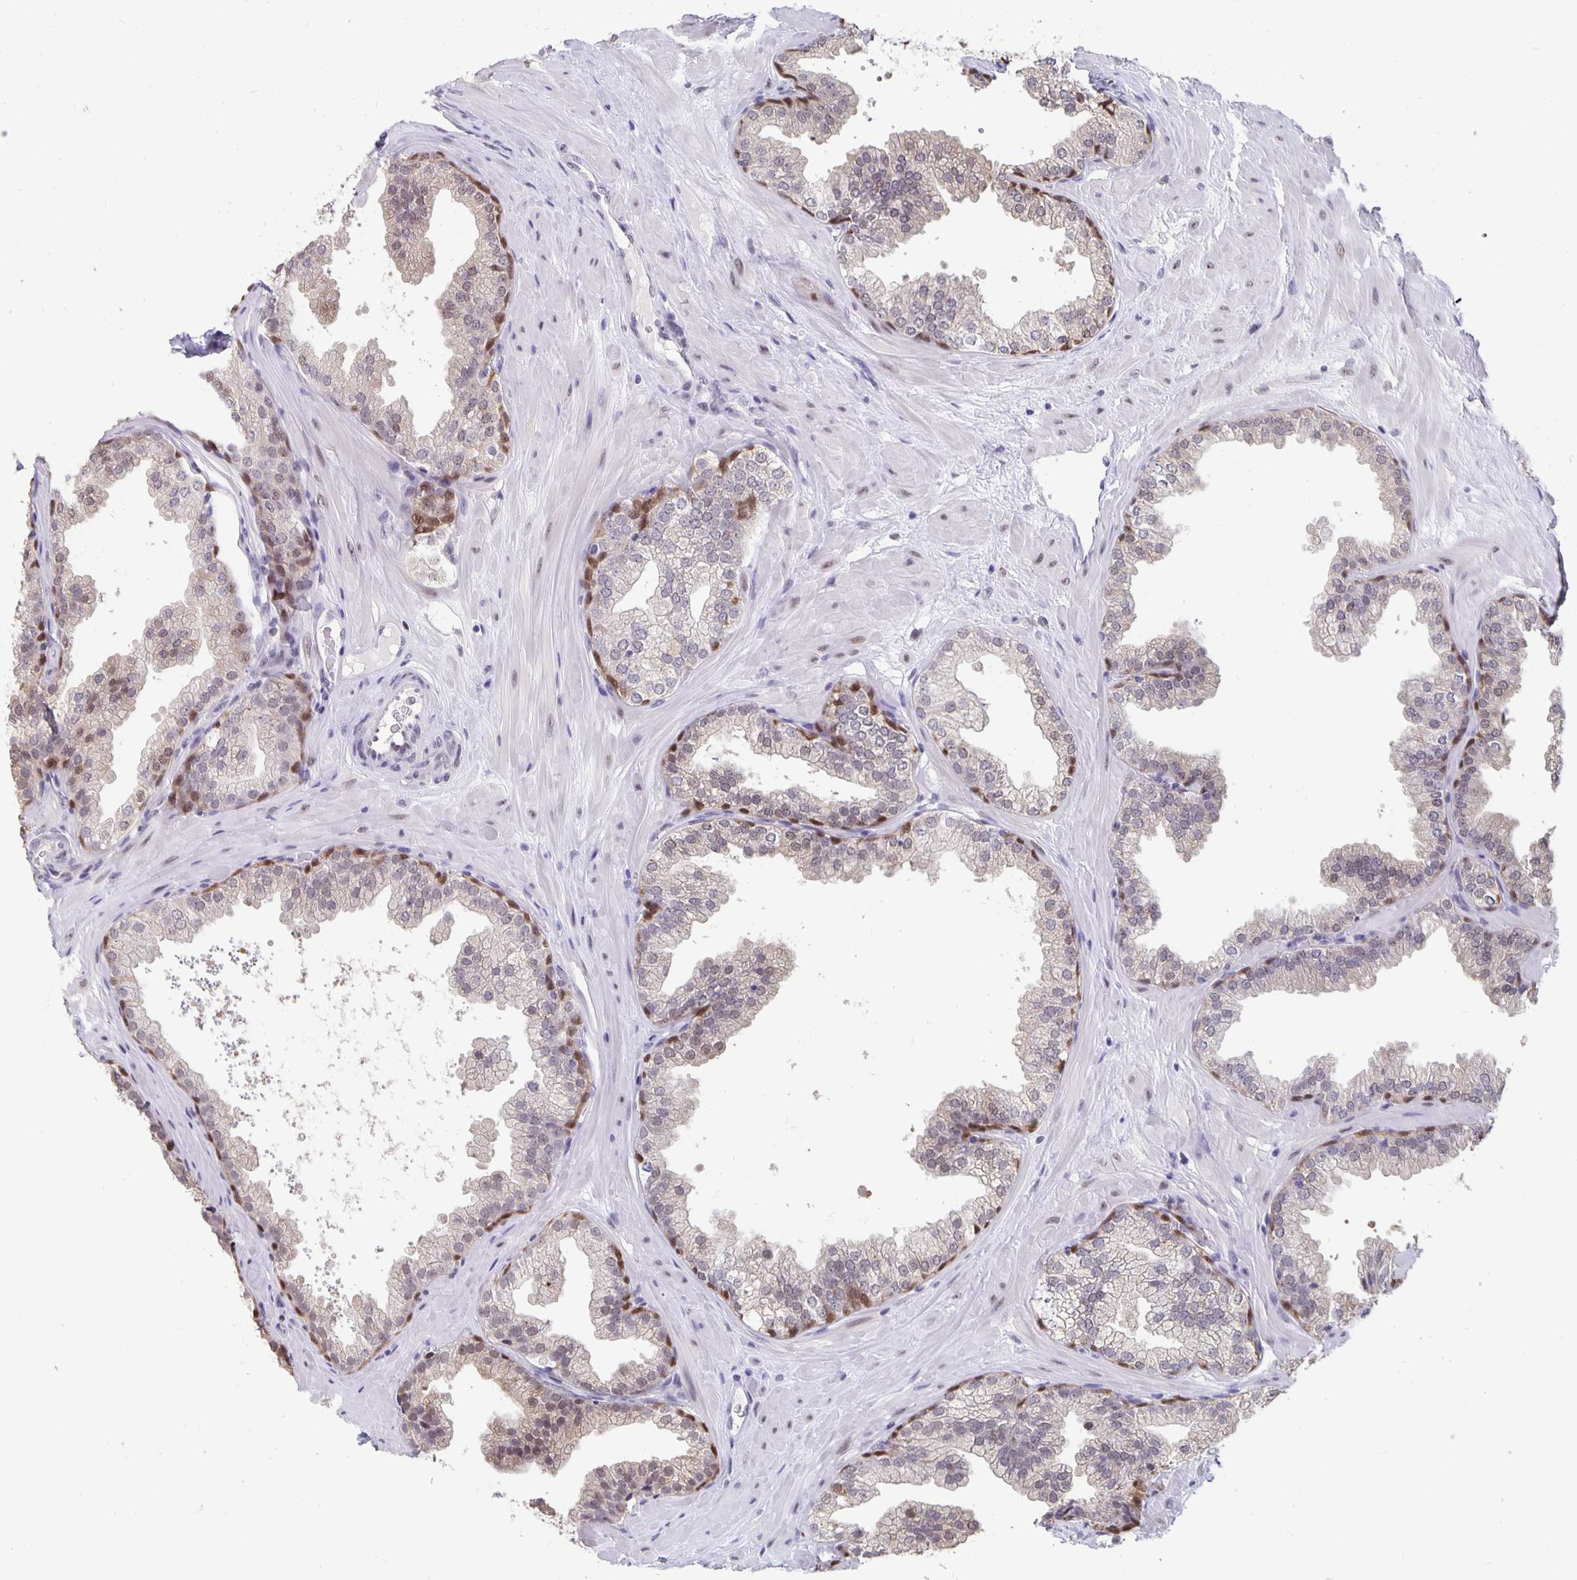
{"staining": {"intensity": "moderate", "quantity": "<25%", "location": "nuclear"}, "tissue": "prostate", "cell_type": "Glandular cells", "image_type": "normal", "snomed": [{"axis": "morphology", "description": "Normal tissue, NOS"}, {"axis": "topography", "description": "Prostate"}], "caption": "Protein expression analysis of unremarkable prostate shows moderate nuclear positivity in about <25% of glandular cells. (brown staining indicates protein expression, while blue staining denotes nuclei).", "gene": "ZNF691", "patient": {"sex": "male", "age": 37}}